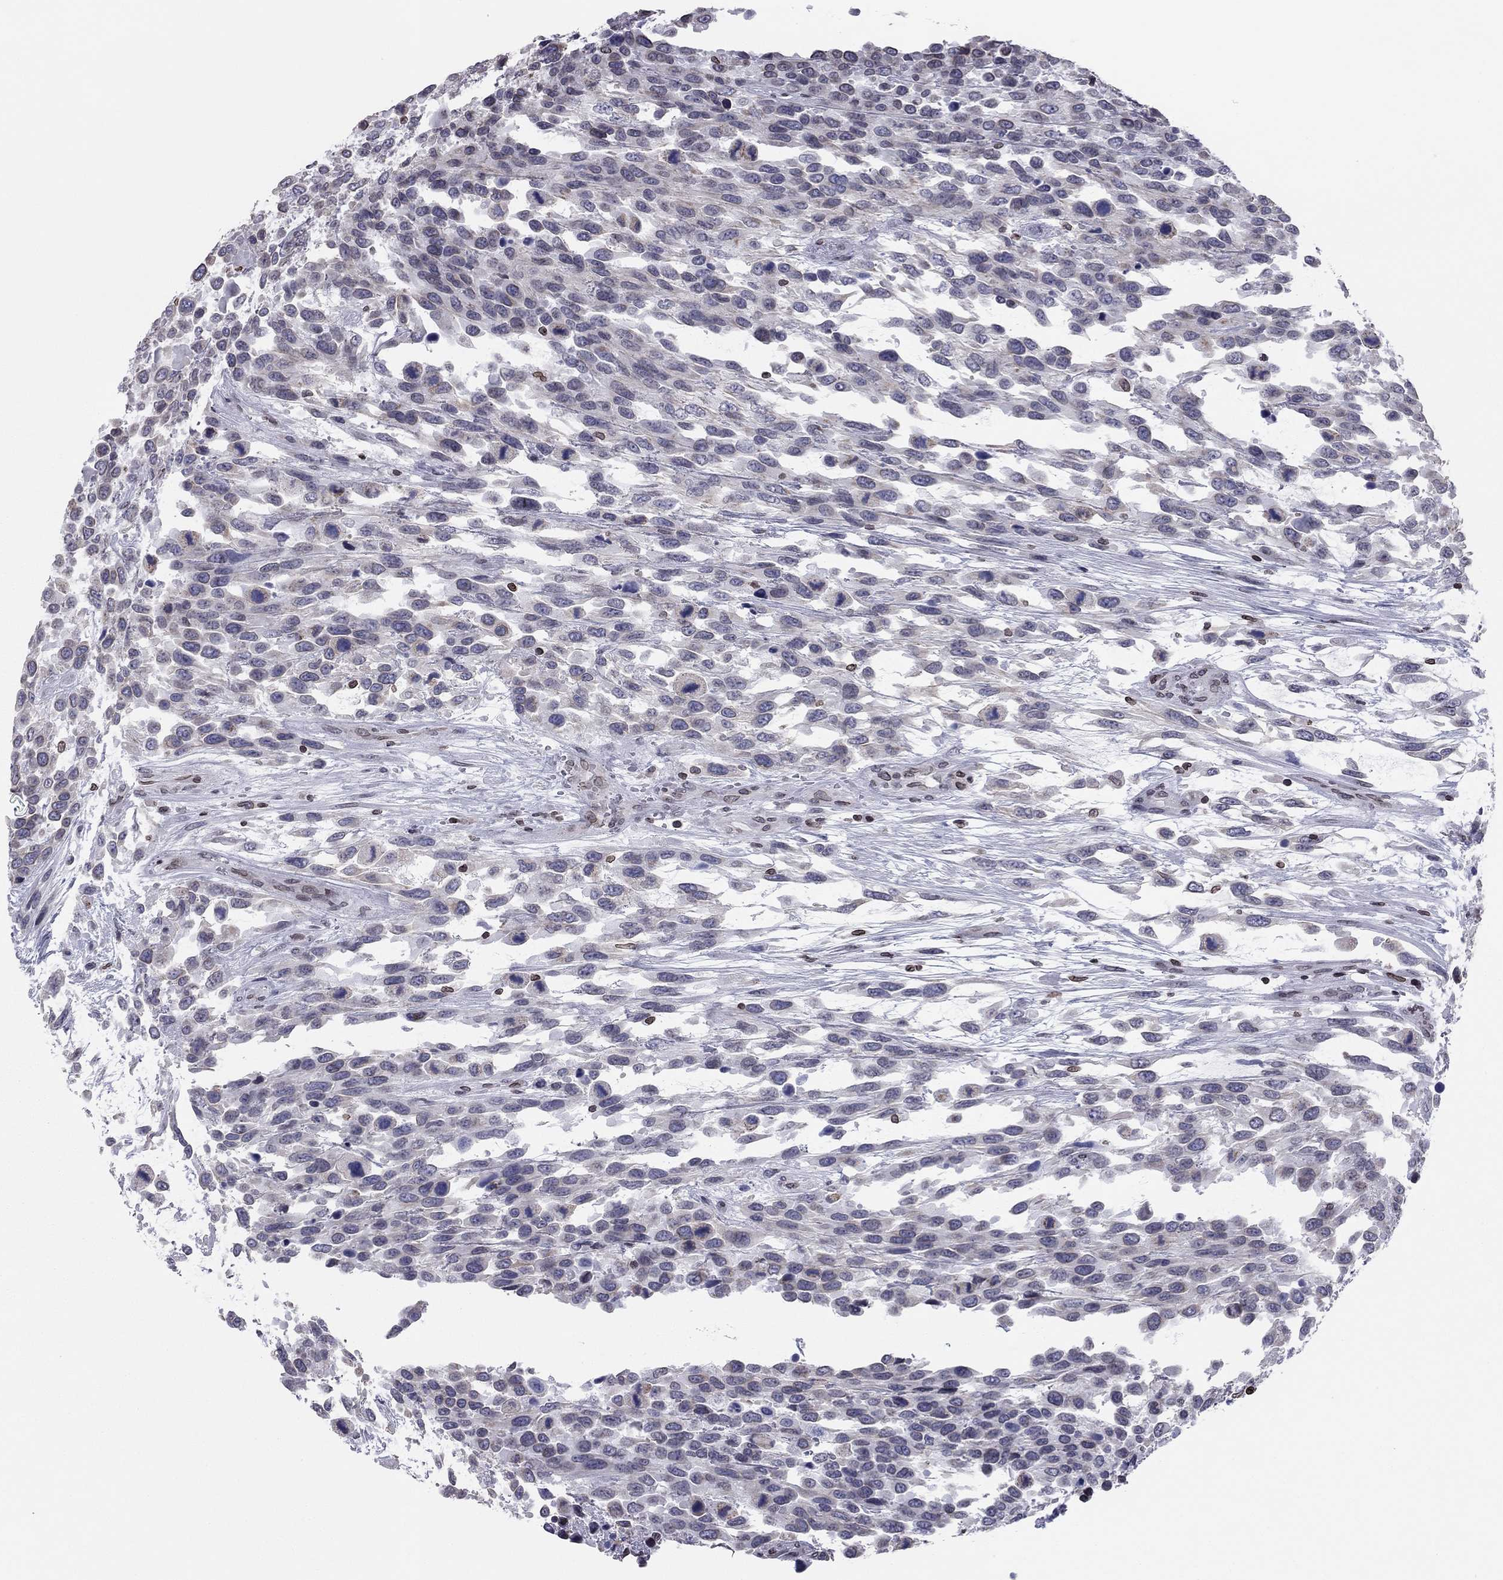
{"staining": {"intensity": "weak", "quantity": "<25%", "location": "cytoplasmic/membranous,nuclear"}, "tissue": "urothelial cancer", "cell_type": "Tumor cells", "image_type": "cancer", "snomed": [{"axis": "morphology", "description": "Urothelial carcinoma, High grade"}, {"axis": "topography", "description": "Urinary bladder"}], "caption": "This is an immunohistochemistry histopathology image of human urothelial cancer. There is no expression in tumor cells.", "gene": "ESPL1", "patient": {"sex": "female", "age": 70}}